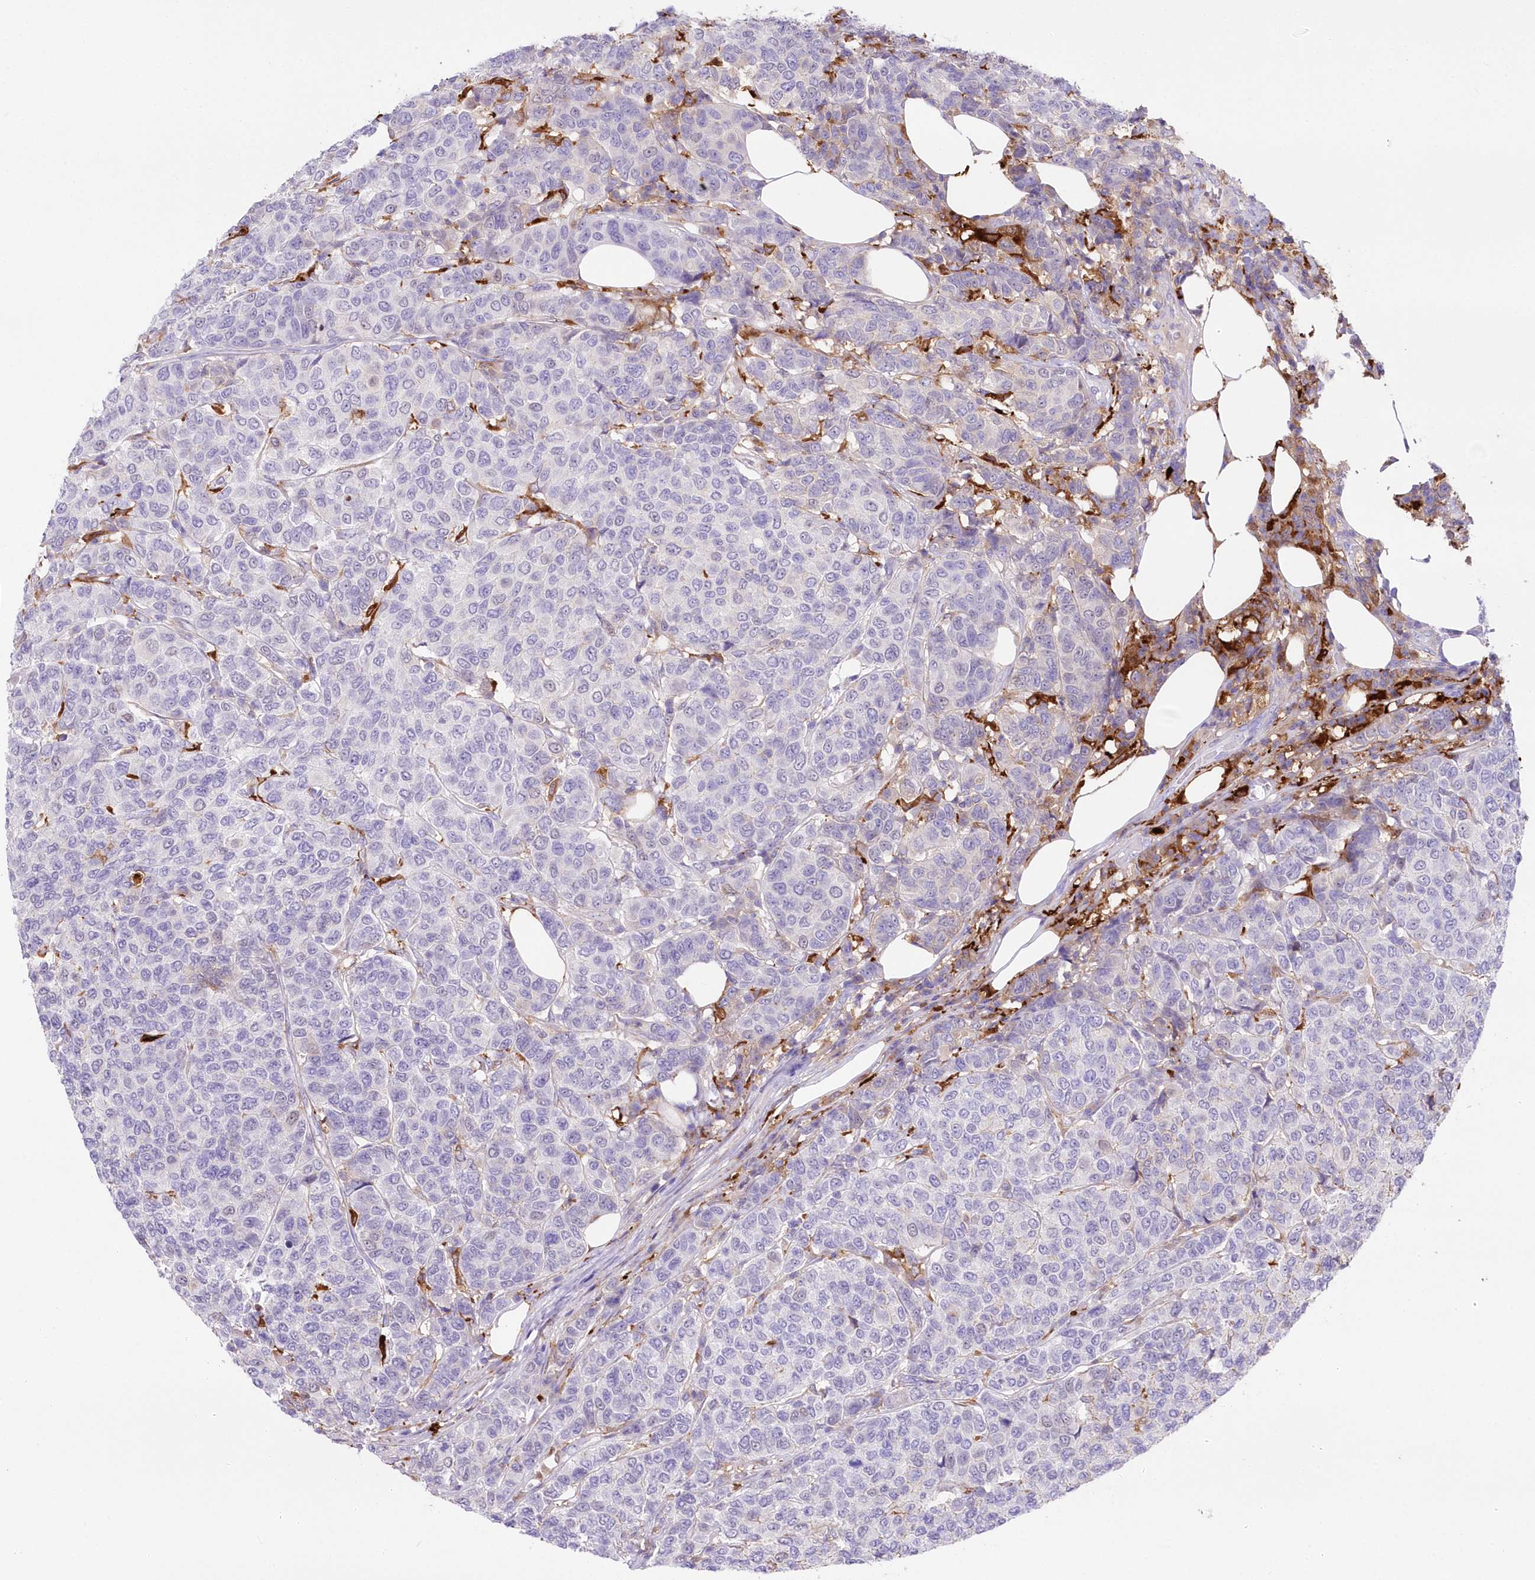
{"staining": {"intensity": "negative", "quantity": "none", "location": "none"}, "tissue": "breast cancer", "cell_type": "Tumor cells", "image_type": "cancer", "snomed": [{"axis": "morphology", "description": "Duct carcinoma"}, {"axis": "topography", "description": "Breast"}], "caption": "Immunohistochemistry (IHC) image of neoplastic tissue: breast cancer (invasive ductal carcinoma) stained with DAB (3,3'-diaminobenzidine) displays no significant protein staining in tumor cells. (Stains: DAB IHC with hematoxylin counter stain, Microscopy: brightfield microscopy at high magnification).", "gene": "DNAJC19", "patient": {"sex": "female", "age": 55}}